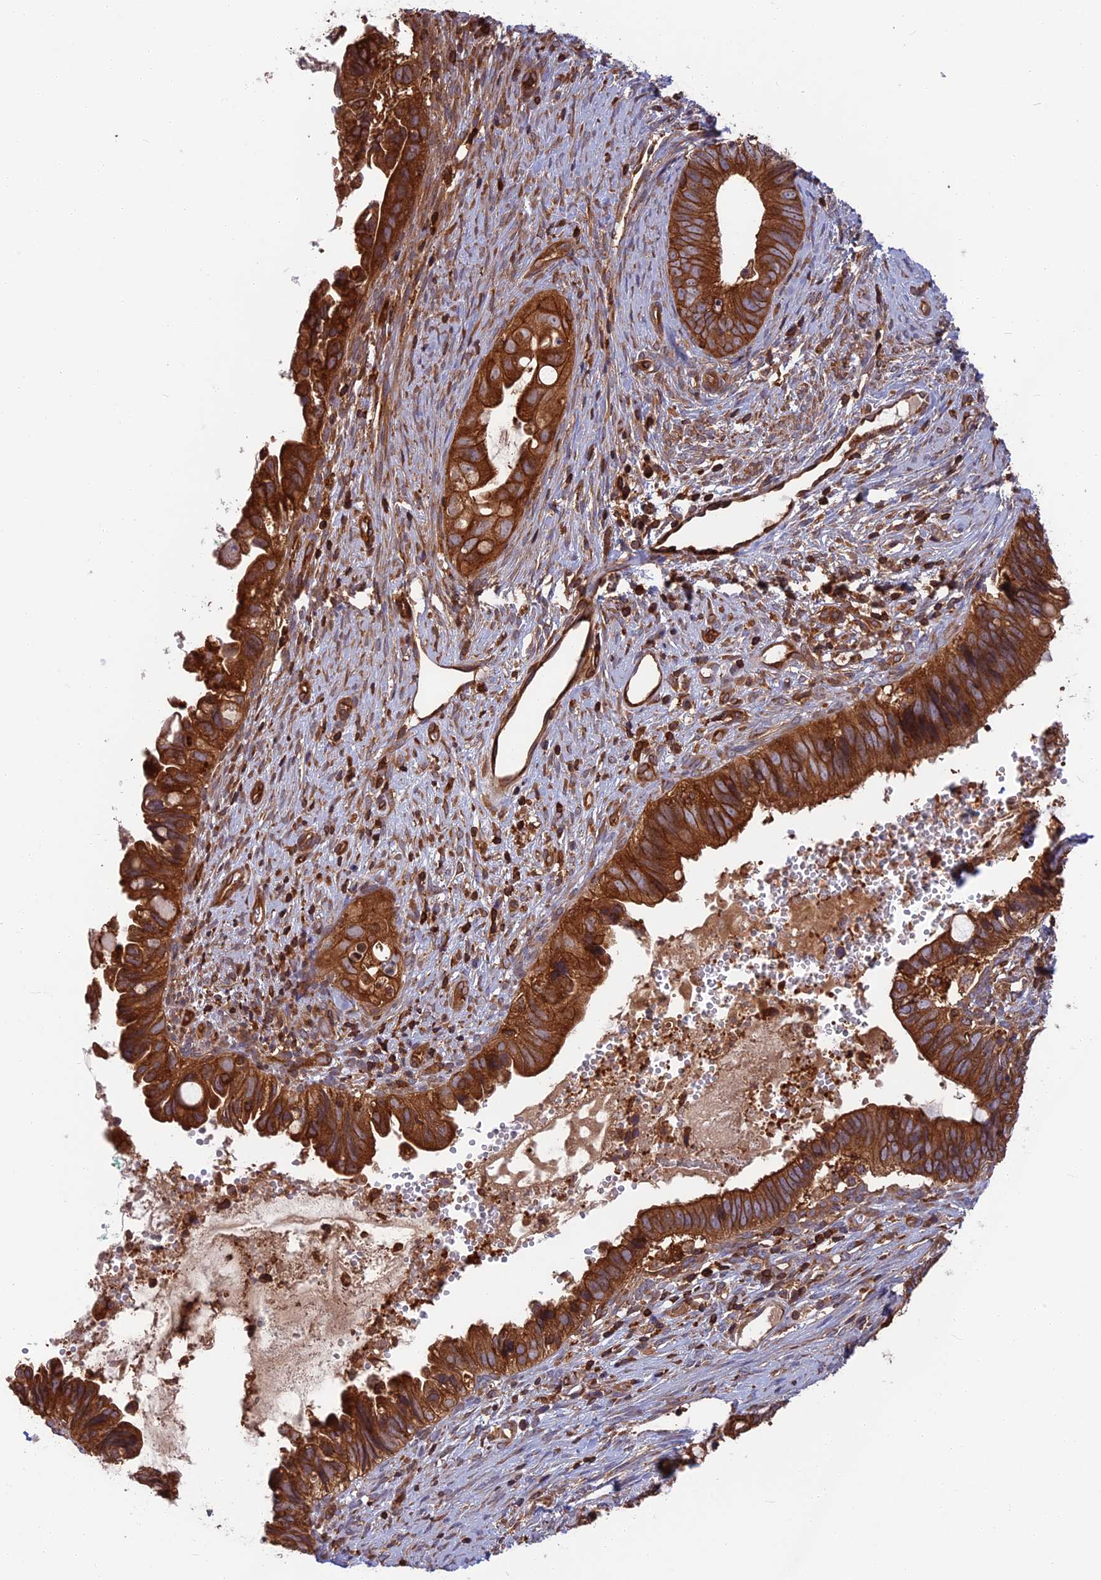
{"staining": {"intensity": "strong", "quantity": ">75%", "location": "cytoplasmic/membranous"}, "tissue": "cervical cancer", "cell_type": "Tumor cells", "image_type": "cancer", "snomed": [{"axis": "morphology", "description": "Adenocarcinoma, NOS"}, {"axis": "topography", "description": "Cervix"}], "caption": "Protein staining of cervical adenocarcinoma tissue exhibits strong cytoplasmic/membranous staining in approximately >75% of tumor cells.", "gene": "WDR1", "patient": {"sex": "female", "age": 42}}